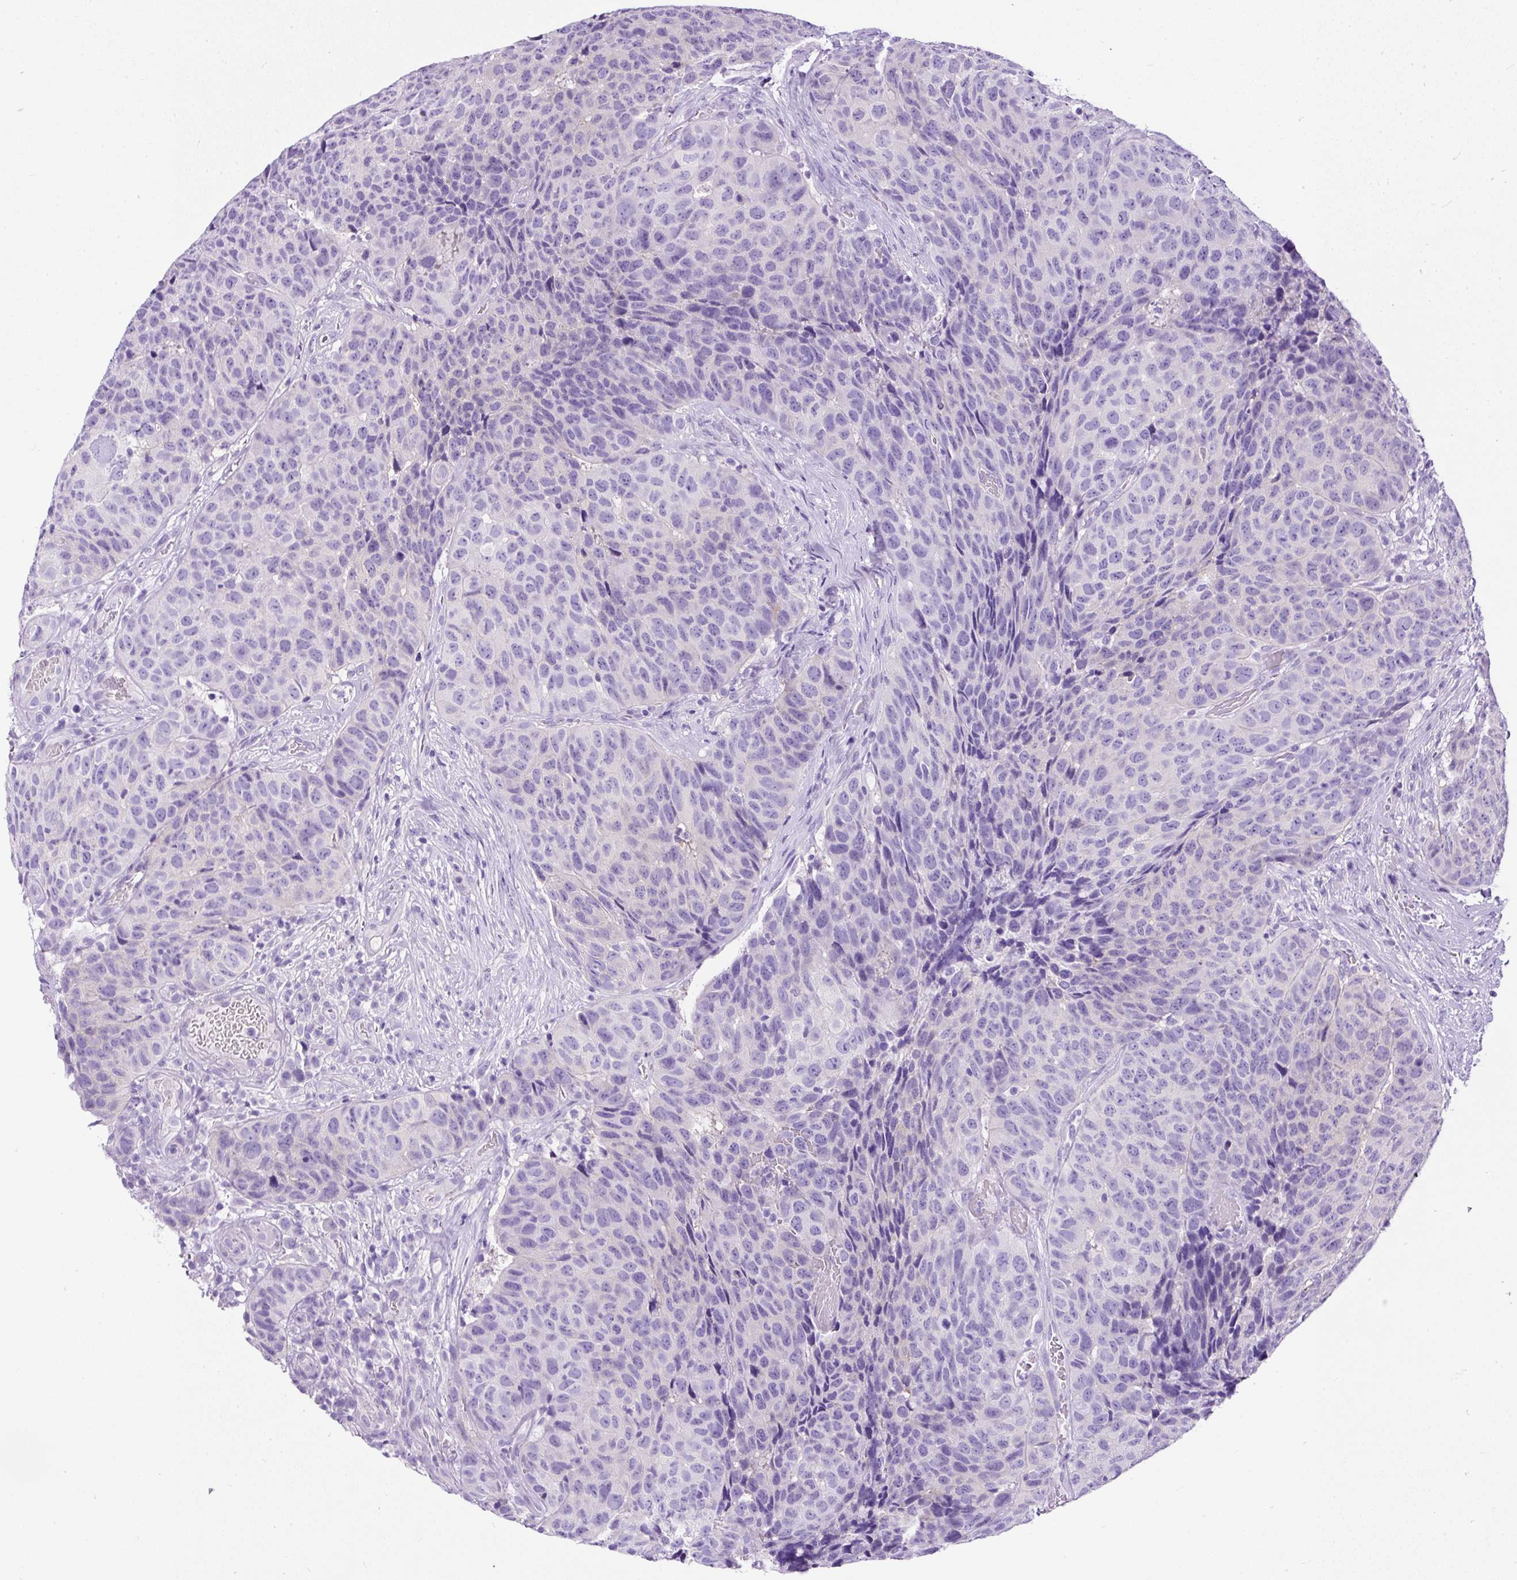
{"staining": {"intensity": "negative", "quantity": "none", "location": "none"}, "tissue": "head and neck cancer", "cell_type": "Tumor cells", "image_type": "cancer", "snomed": [{"axis": "morphology", "description": "Squamous cell carcinoma, NOS"}, {"axis": "topography", "description": "Head-Neck"}], "caption": "Immunohistochemistry histopathology image of neoplastic tissue: head and neck cancer stained with DAB (3,3'-diaminobenzidine) demonstrates no significant protein positivity in tumor cells. The staining is performed using DAB (3,3'-diaminobenzidine) brown chromogen with nuclei counter-stained in using hematoxylin.", "gene": "STOX2", "patient": {"sex": "male", "age": 66}}